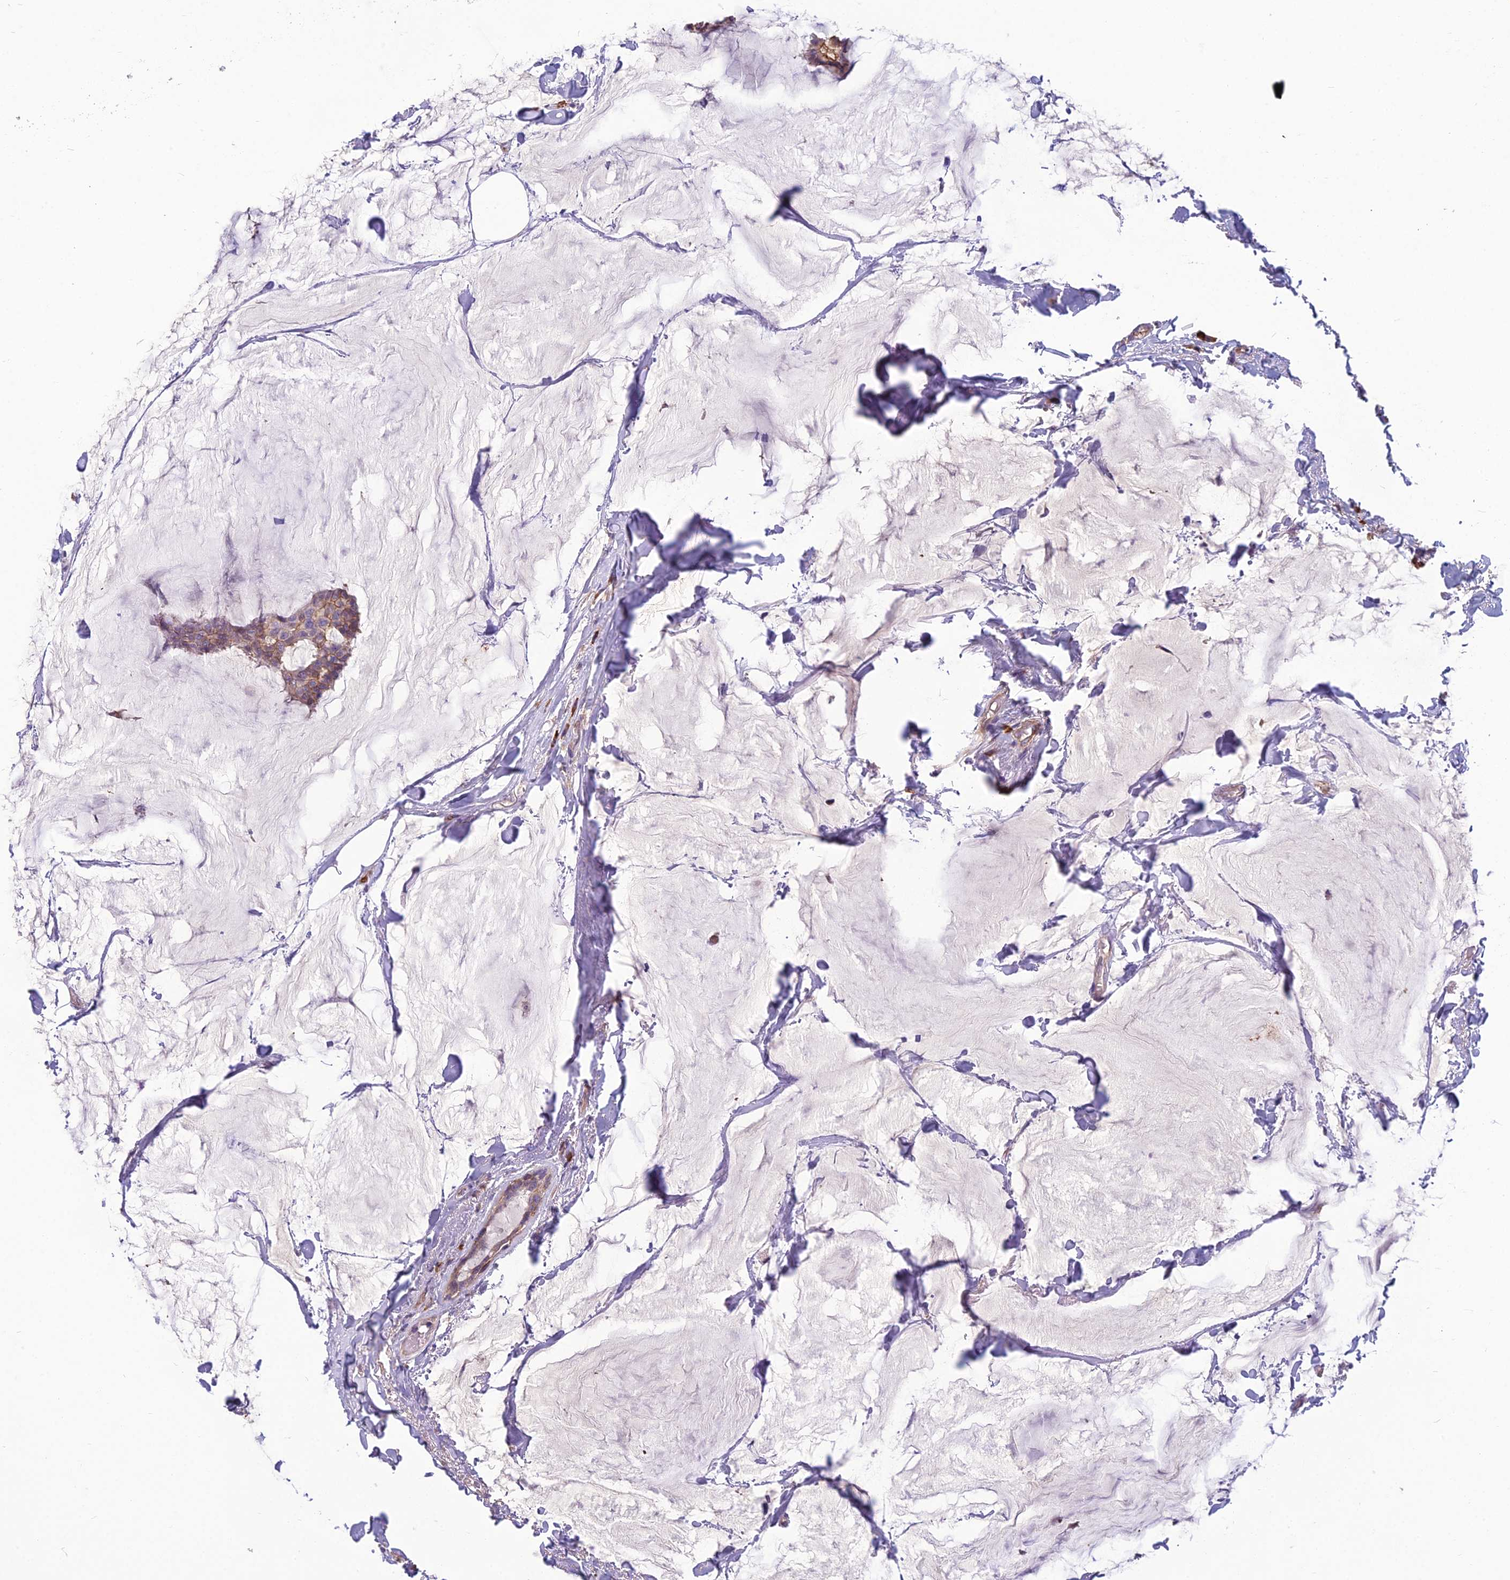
{"staining": {"intensity": "weak", "quantity": ">75%", "location": "cytoplasmic/membranous"}, "tissue": "breast cancer", "cell_type": "Tumor cells", "image_type": "cancer", "snomed": [{"axis": "morphology", "description": "Duct carcinoma"}, {"axis": "topography", "description": "Breast"}], "caption": "DAB (3,3'-diaminobenzidine) immunohistochemical staining of human breast cancer demonstrates weak cytoplasmic/membranous protein expression in about >75% of tumor cells.", "gene": "TSPAN15", "patient": {"sex": "female", "age": 93}}